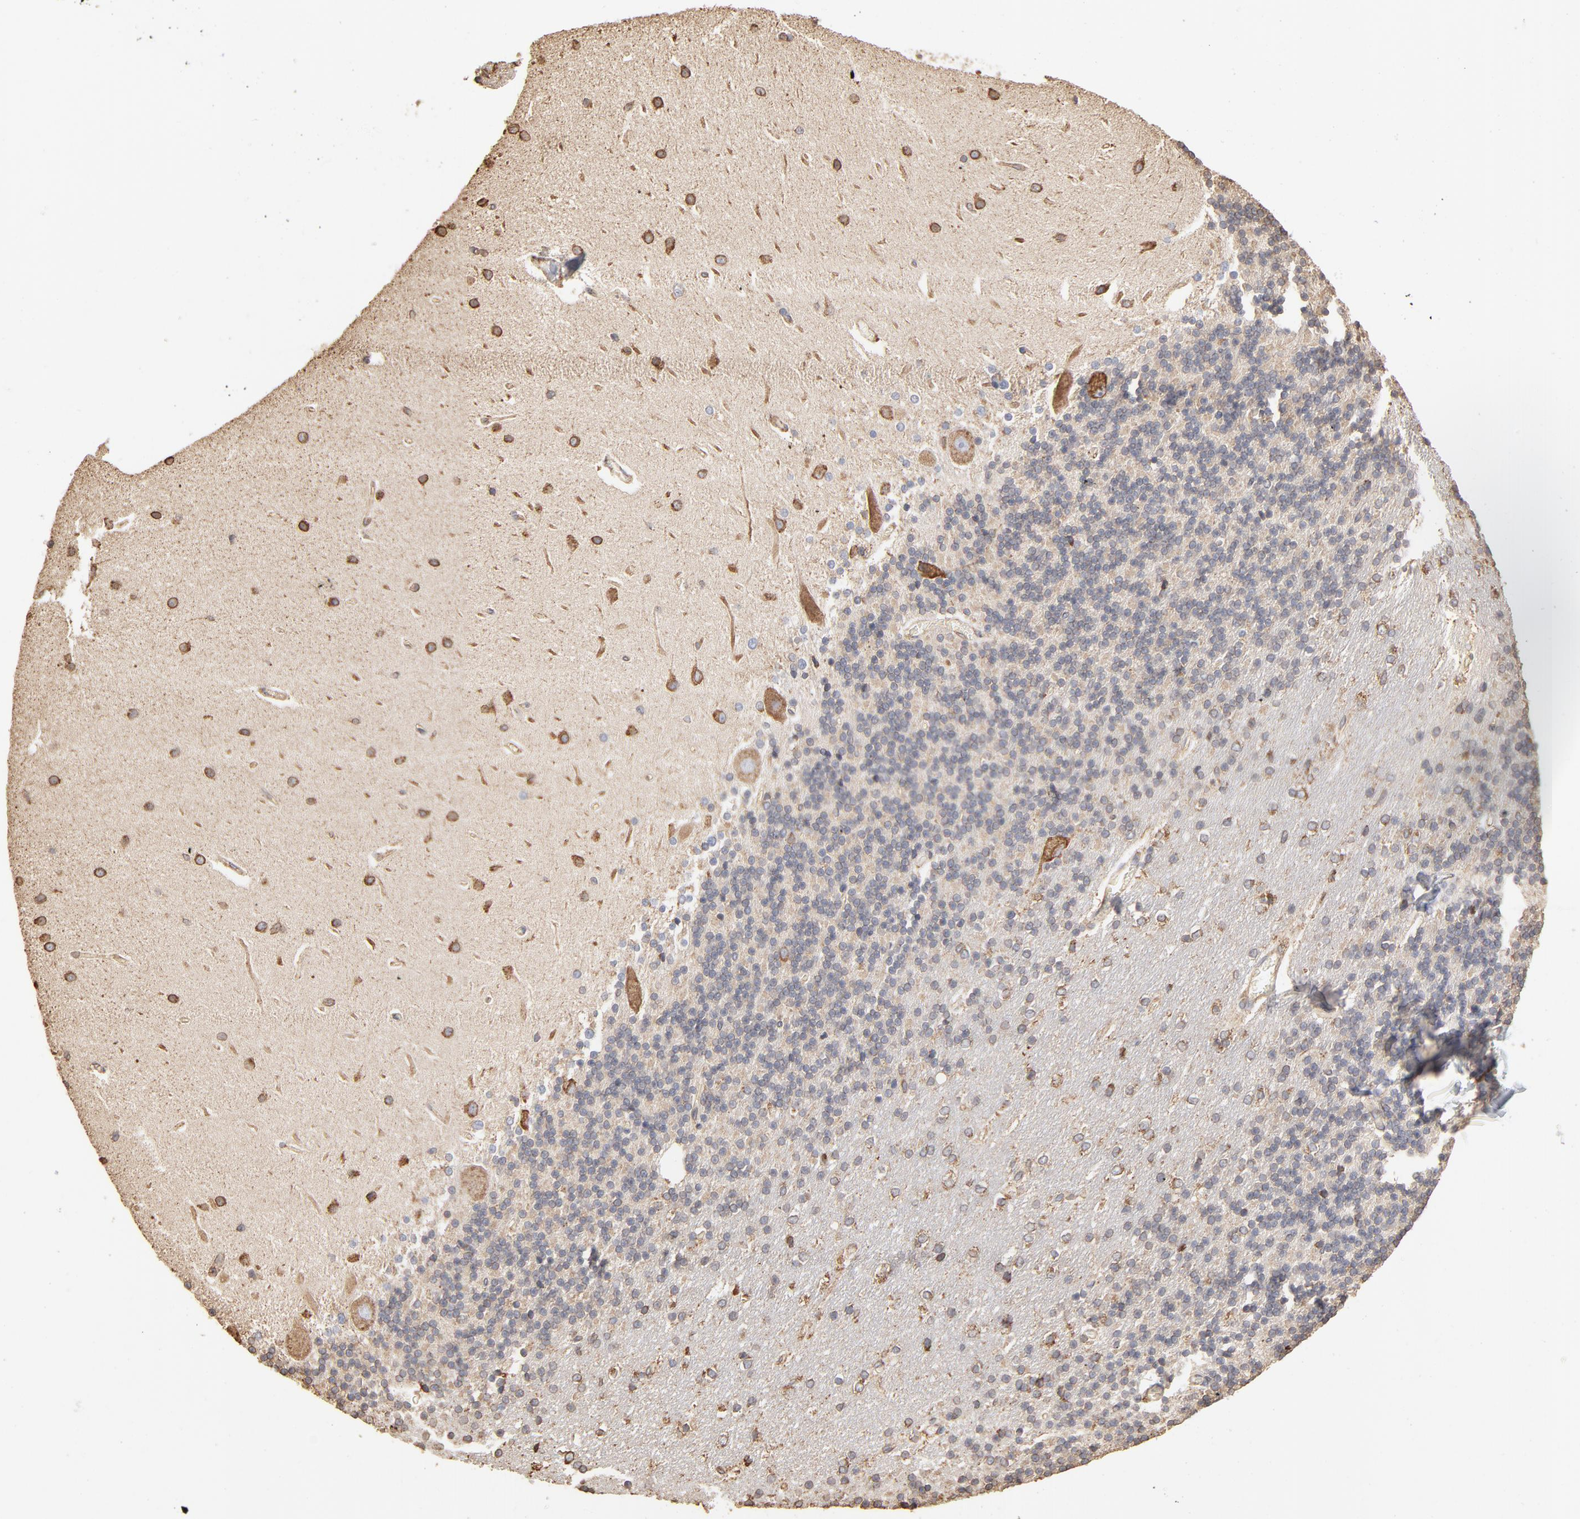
{"staining": {"intensity": "negative", "quantity": "none", "location": "none"}, "tissue": "cerebellum", "cell_type": "Cells in granular layer", "image_type": "normal", "snomed": [{"axis": "morphology", "description": "Normal tissue, NOS"}, {"axis": "topography", "description": "Cerebellum"}], "caption": "Histopathology image shows no protein expression in cells in granular layer of unremarkable cerebellum.", "gene": "PDIA3", "patient": {"sex": "female", "age": 54}}